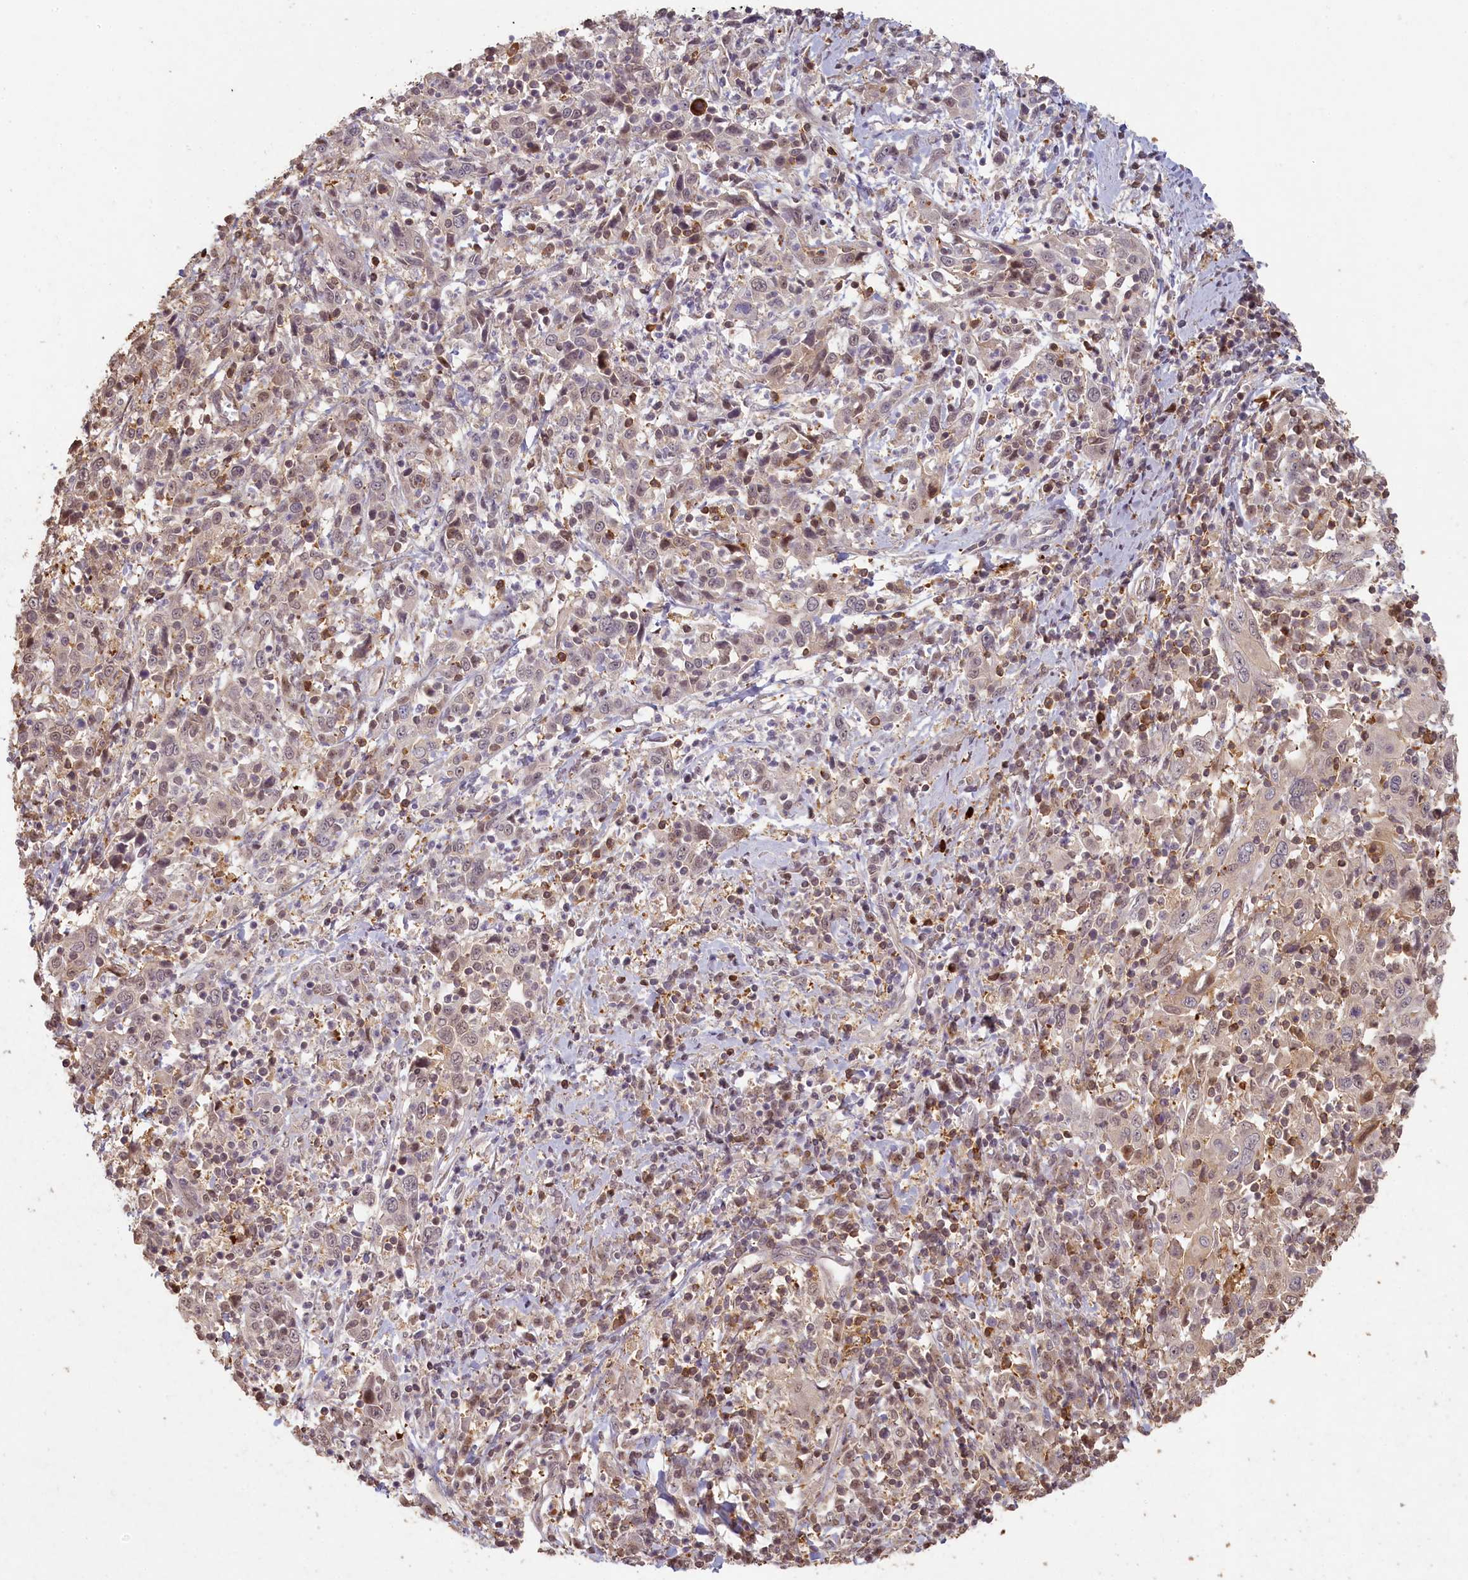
{"staining": {"intensity": "weak", "quantity": "<25%", "location": "cytoplasmic/membranous"}, "tissue": "cervical cancer", "cell_type": "Tumor cells", "image_type": "cancer", "snomed": [{"axis": "morphology", "description": "Squamous cell carcinoma, NOS"}, {"axis": "topography", "description": "Cervix"}], "caption": "Protein analysis of squamous cell carcinoma (cervical) shows no significant positivity in tumor cells. The staining is performed using DAB brown chromogen with nuclei counter-stained in using hematoxylin.", "gene": "MADD", "patient": {"sex": "female", "age": 46}}